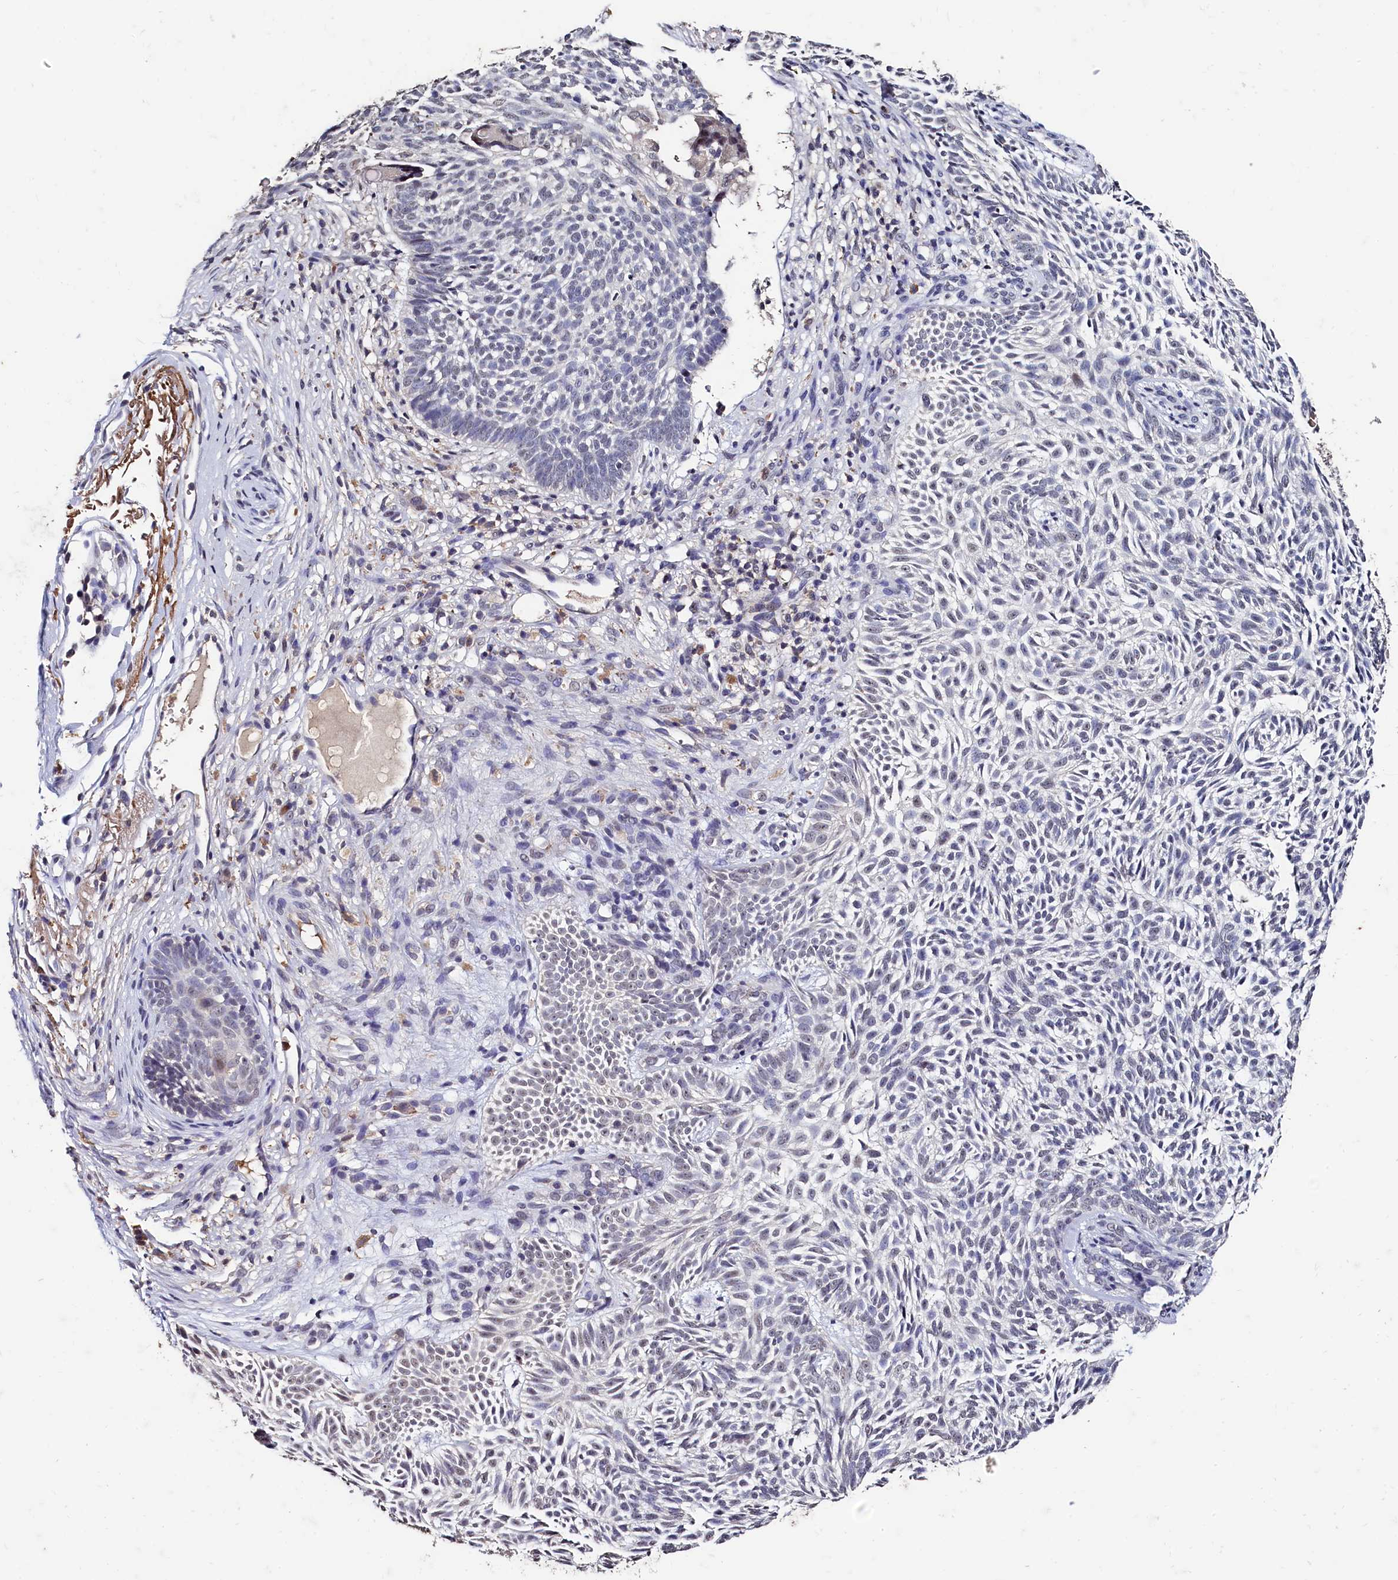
{"staining": {"intensity": "negative", "quantity": "none", "location": "none"}, "tissue": "skin cancer", "cell_type": "Tumor cells", "image_type": "cancer", "snomed": [{"axis": "morphology", "description": "Basal cell carcinoma"}, {"axis": "topography", "description": "Skin"}], "caption": "Human skin basal cell carcinoma stained for a protein using immunohistochemistry (IHC) demonstrates no expression in tumor cells.", "gene": "CSTPP1", "patient": {"sex": "male", "age": 75}}